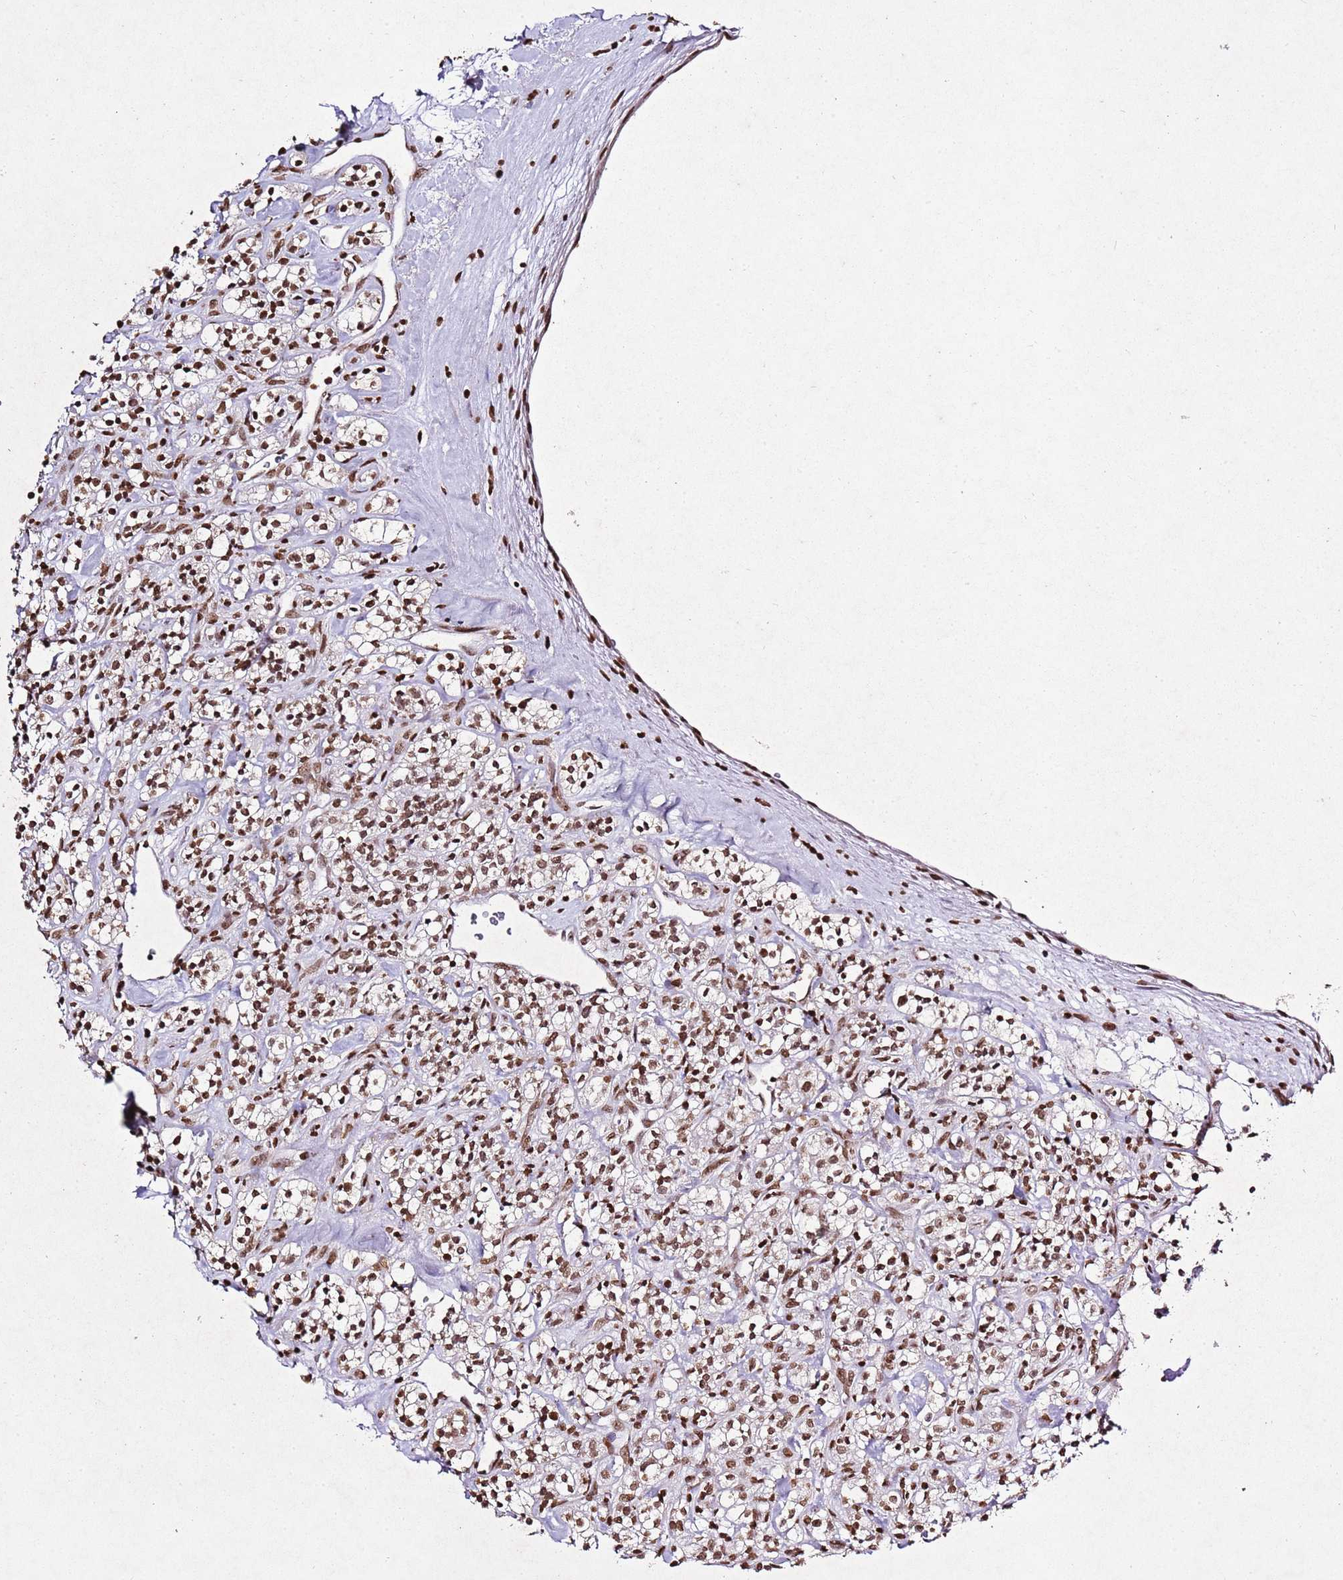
{"staining": {"intensity": "moderate", "quantity": ">75%", "location": "nuclear"}, "tissue": "renal cancer", "cell_type": "Tumor cells", "image_type": "cancer", "snomed": [{"axis": "morphology", "description": "Adenocarcinoma, NOS"}, {"axis": "topography", "description": "Kidney"}], "caption": "Immunohistochemistry (IHC) (DAB (3,3'-diaminobenzidine)) staining of human adenocarcinoma (renal) exhibits moderate nuclear protein positivity in about >75% of tumor cells.", "gene": "BMAL1", "patient": {"sex": "male", "age": 77}}